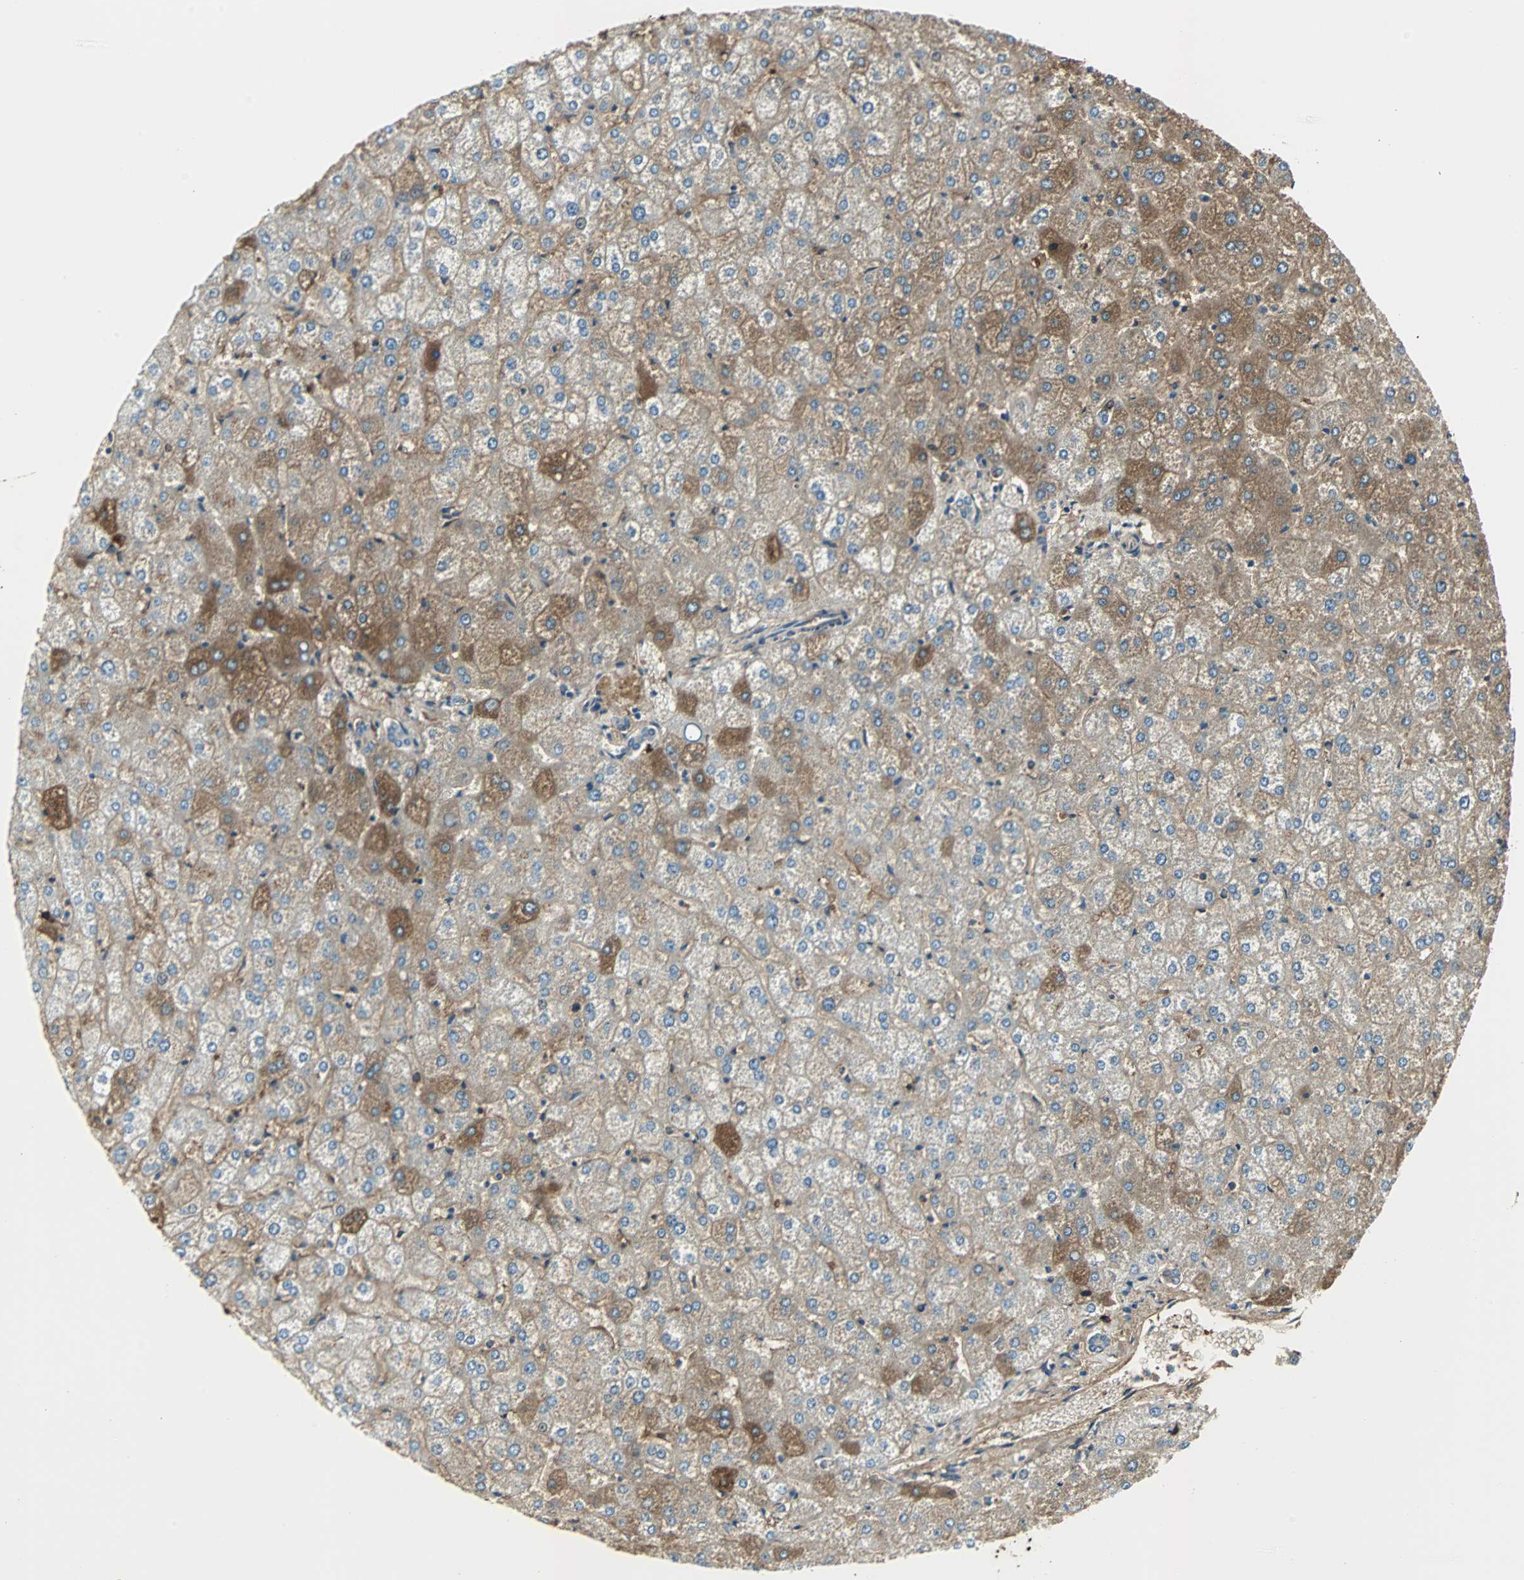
{"staining": {"intensity": "negative", "quantity": "none", "location": "none"}, "tissue": "liver", "cell_type": "Cholangiocytes", "image_type": "normal", "snomed": [{"axis": "morphology", "description": "Normal tissue, NOS"}, {"axis": "topography", "description": "Liver"}], "caption": "This is an IHC micrograph of normal human liver. There is no positivity in cholangiocytes.", "gene": "IGHA1", "patient": {"sex": "female", "age": 32}}